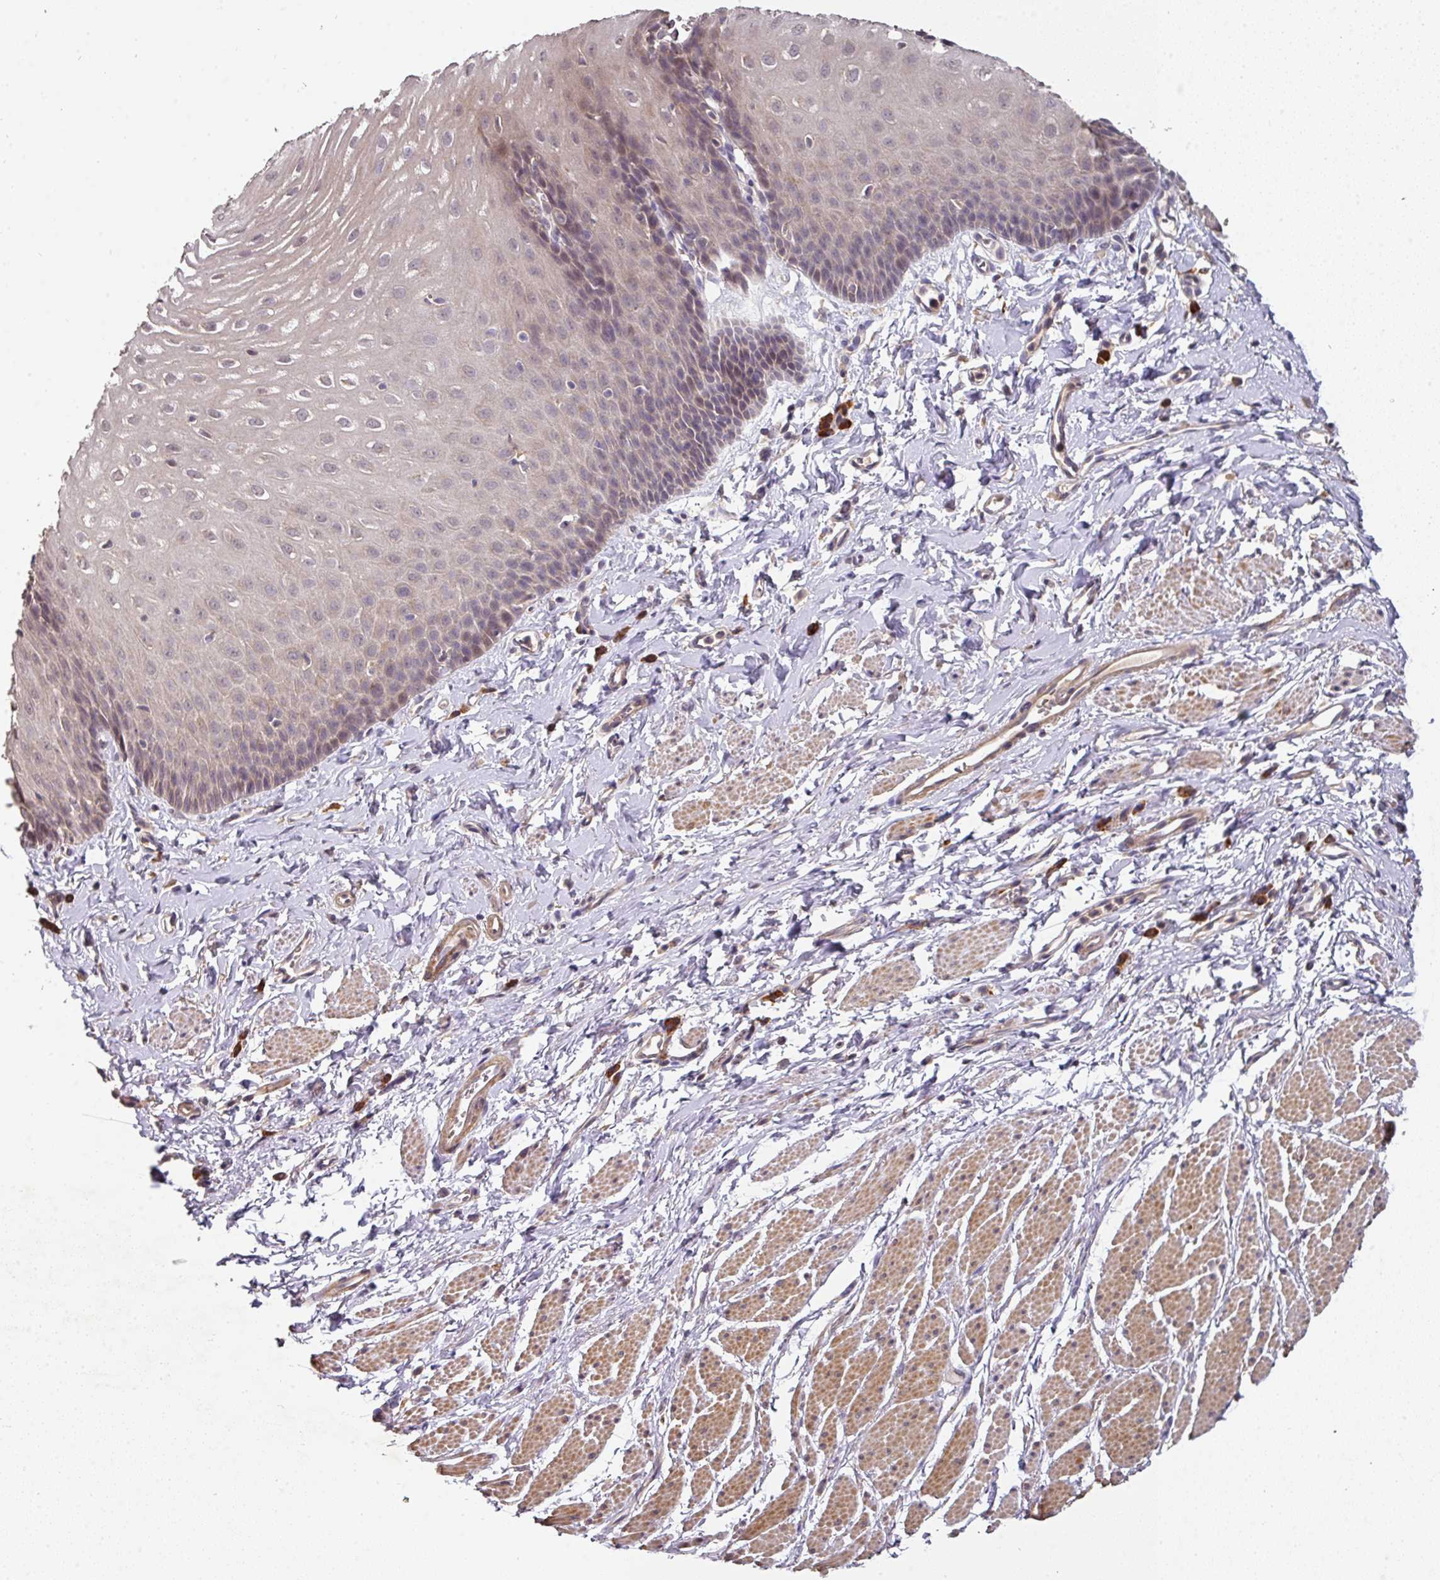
{"staining": {"intensity": "weak", "quantity": "25%-75%", "location": "cytoplasmic/membranous"}, "tissue": "esophagus", "cell_type": "Squamous epithelial cells", "image_type": "normal", "snomed": [{"axis": "morphology", "description": "Normal tissue, NOS"}, {"axis": "topography", "description": "Esophagus"}], "caption": "IHC micrograph of normal esophagus: esophagus stained using IHC exhibits low levels of weak protein expression localized specifically in the cytoplasmic/membranous of squamous epithelial cells, appearing as a cytoplasmic/membranous brown color.", "gene": "ACVR2B", "patient": {"sex": "male", "age": 70}}